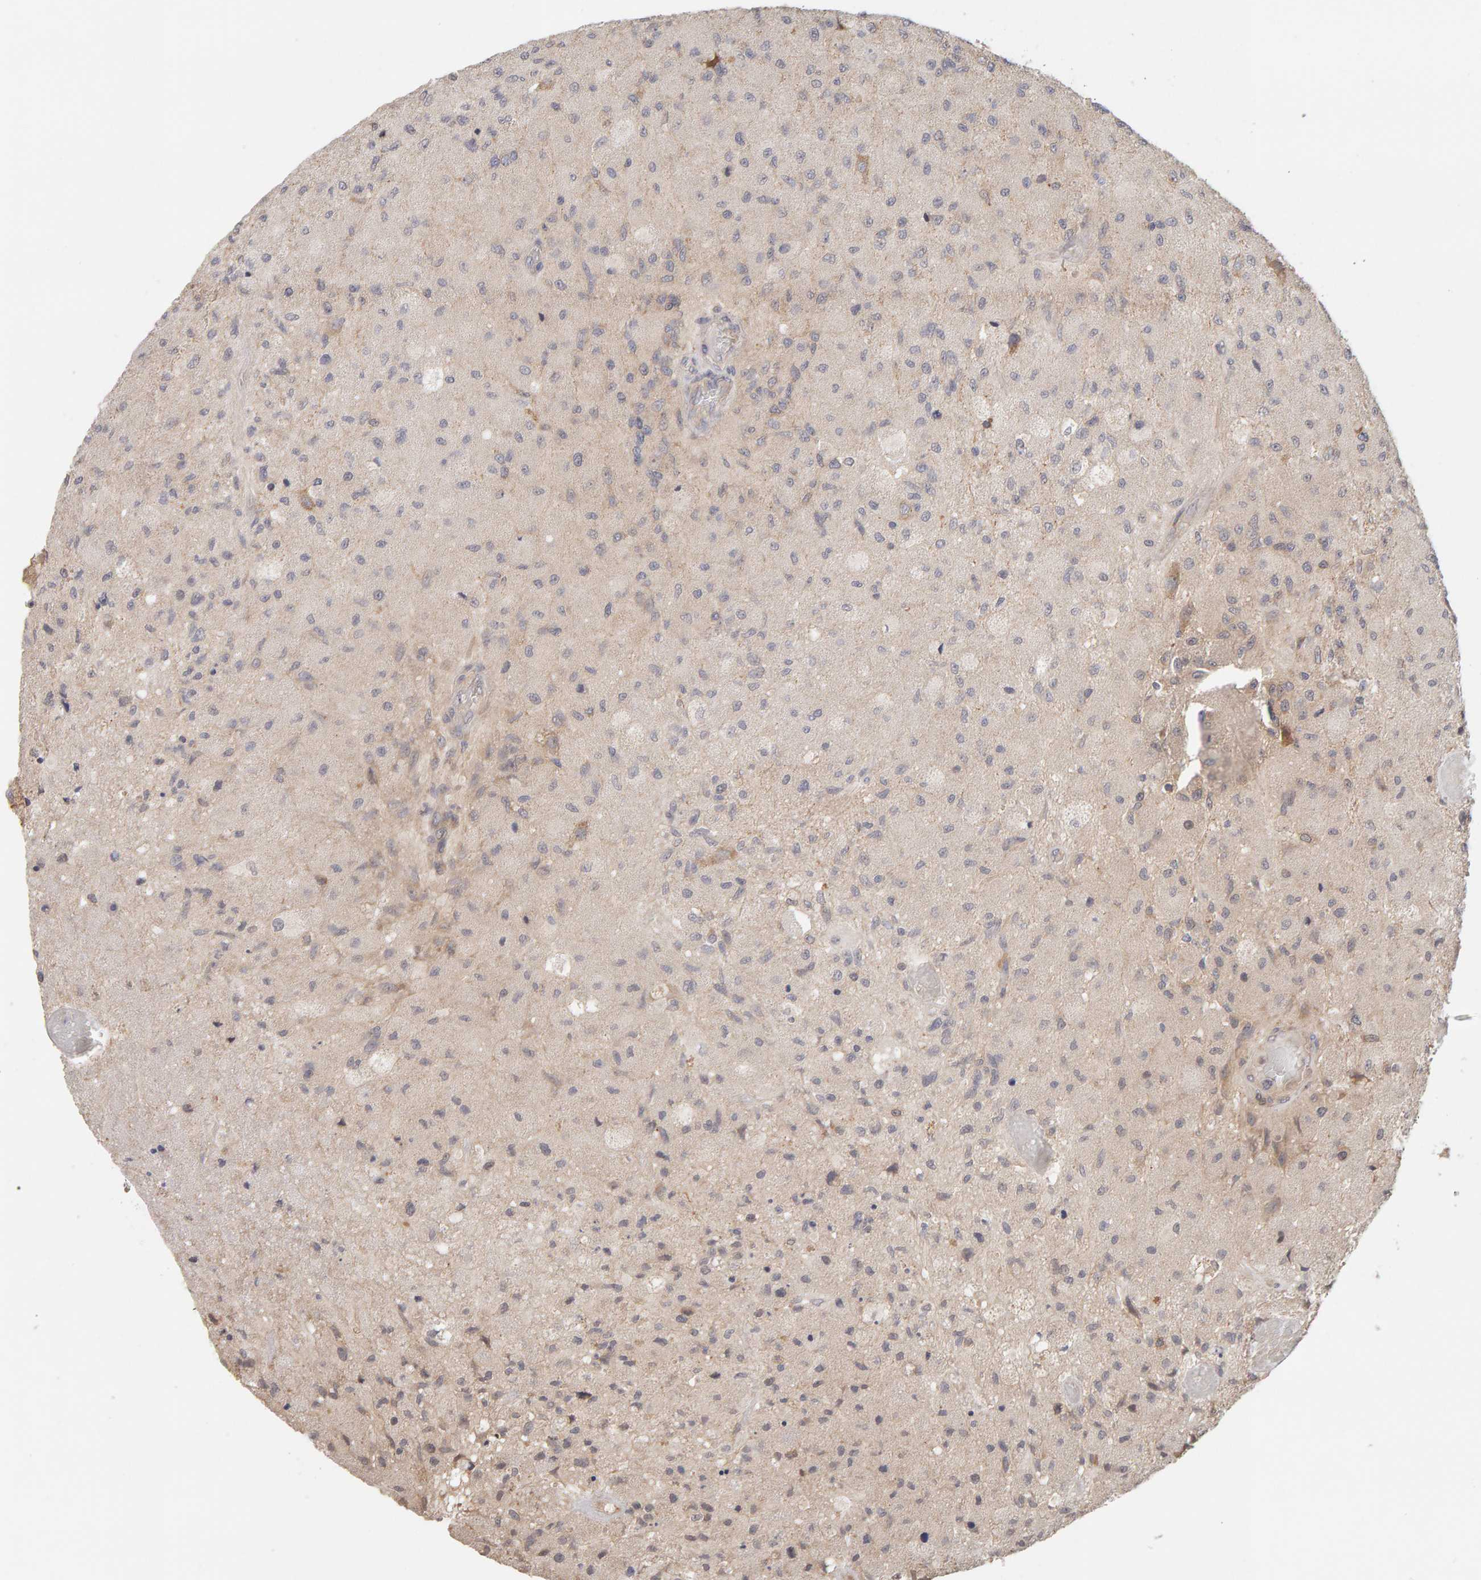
{"staining": {"intensity": "negative", "quantity": "none", "location": "none"}, "tissue": "glioma", "cell_type": "Tumor cells", "image_type": "cancer", "snomed": [{"axis": "morphology", "description": "Normal tissue, NOS"}, {"axis": "morphology", "description": "Glioma, malignant, High grade"}, {"axis": "topography", "description": "Cerebral cortex"}], "caption": "High power microscopy histopathology image of an IHC photomicrograph of glioma, revealing no significant positivity in tumor cells.", "gene": "DNAJC7", "patient": {"sex": "male", "age": 77}}